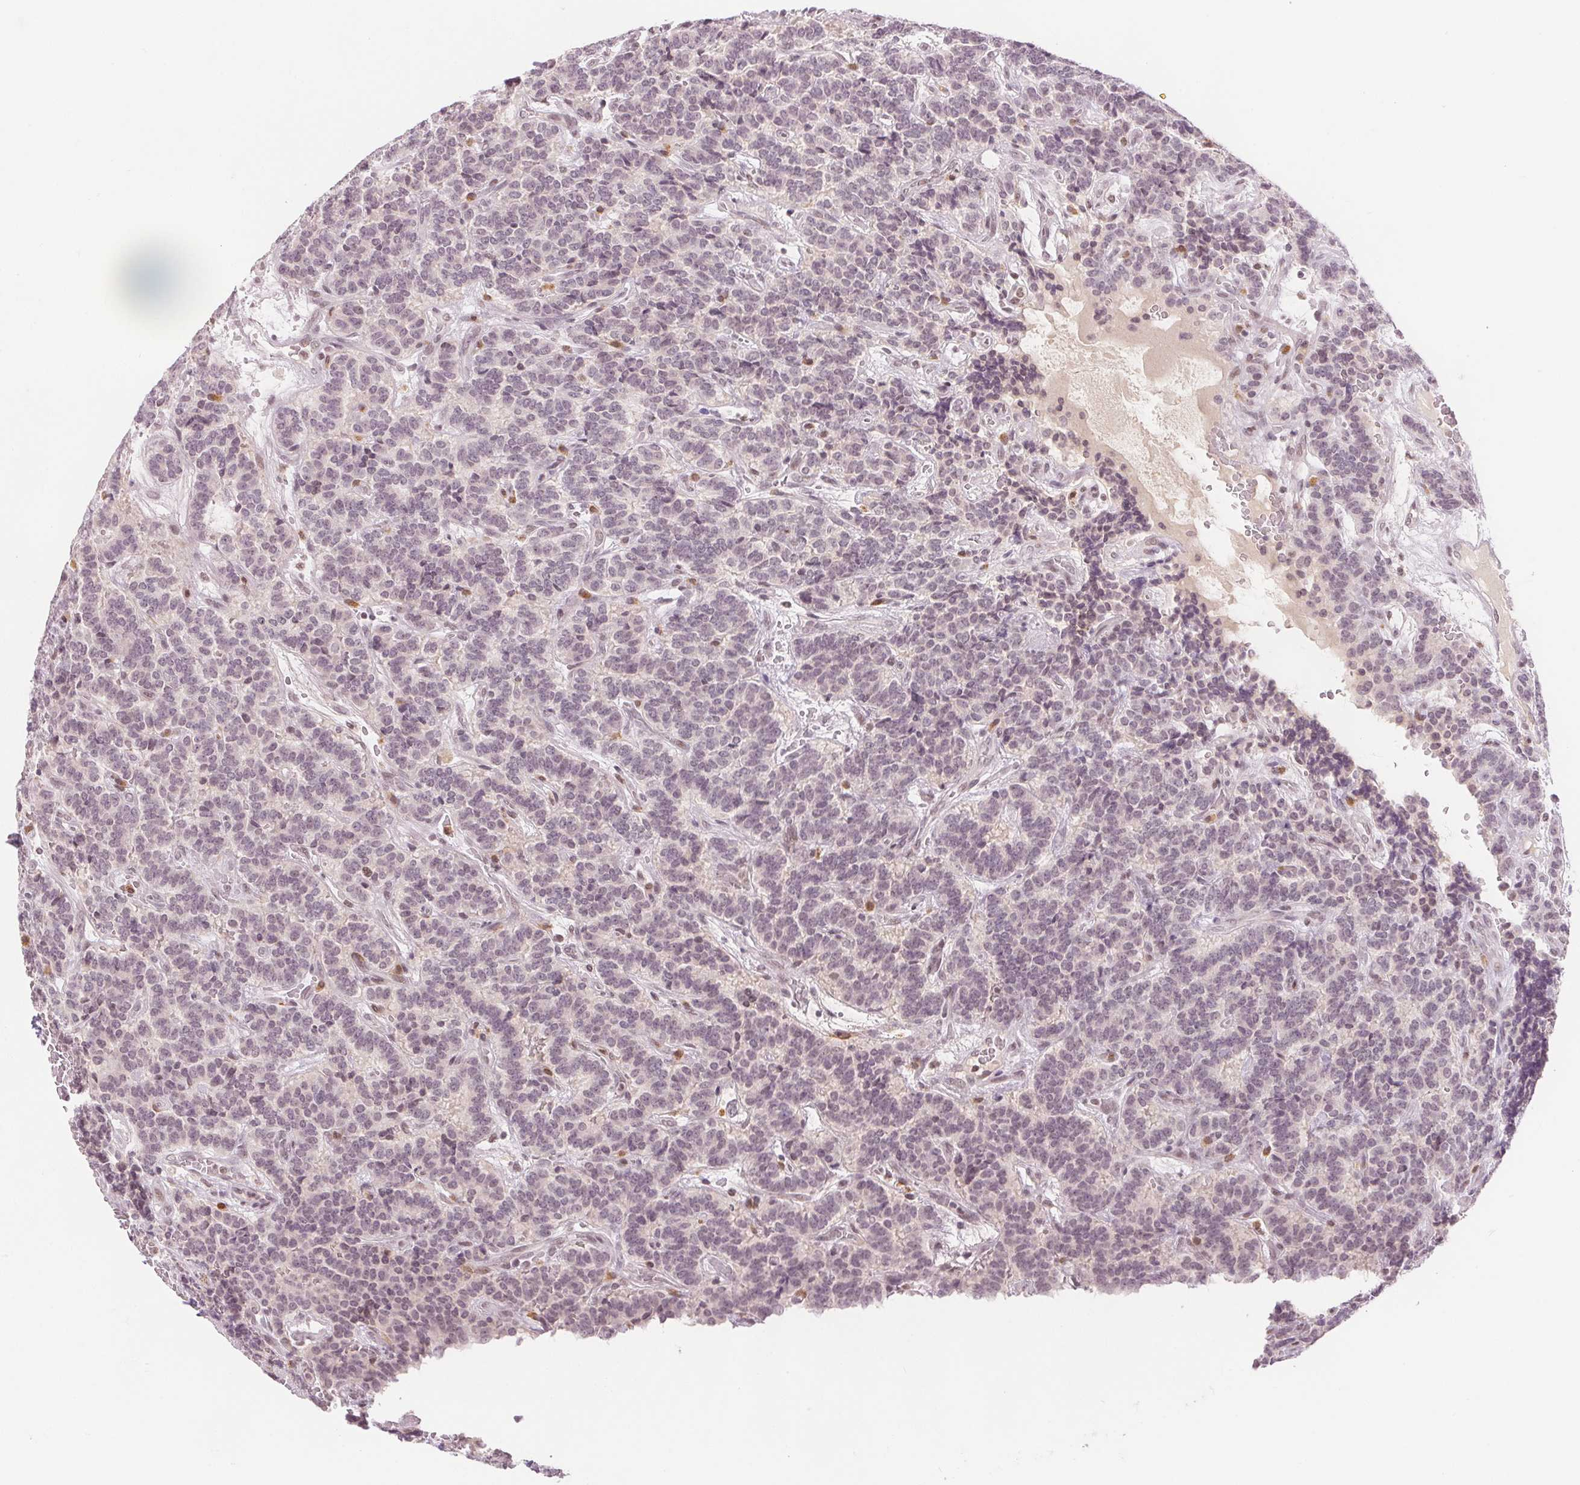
{"staining": {"intensity": "weak", "quantity": "25%-75%", "location": "nuclear"}, "tissue": "carcinoid", "cell_type": "Tumor cells", "image_type": "cancer", "snomed": [{"axis": "morphology", "description": "Carcinoid, malignant, NOS"}, {"axis": "topography", "description": "Pancreas"}], "caption": "Protein staining of carcinoid (malignant) tissue shows weak nuclear staining in approximately 25%-75% of tumor cells. Using DAB (3,3'-diaminobenzidine) (brown) and hematoxylin (blue) stains, captured at high magnification using brightfield microscopy.", "gene": "DEK", "patient": {"sex": "male", "age": 36}}